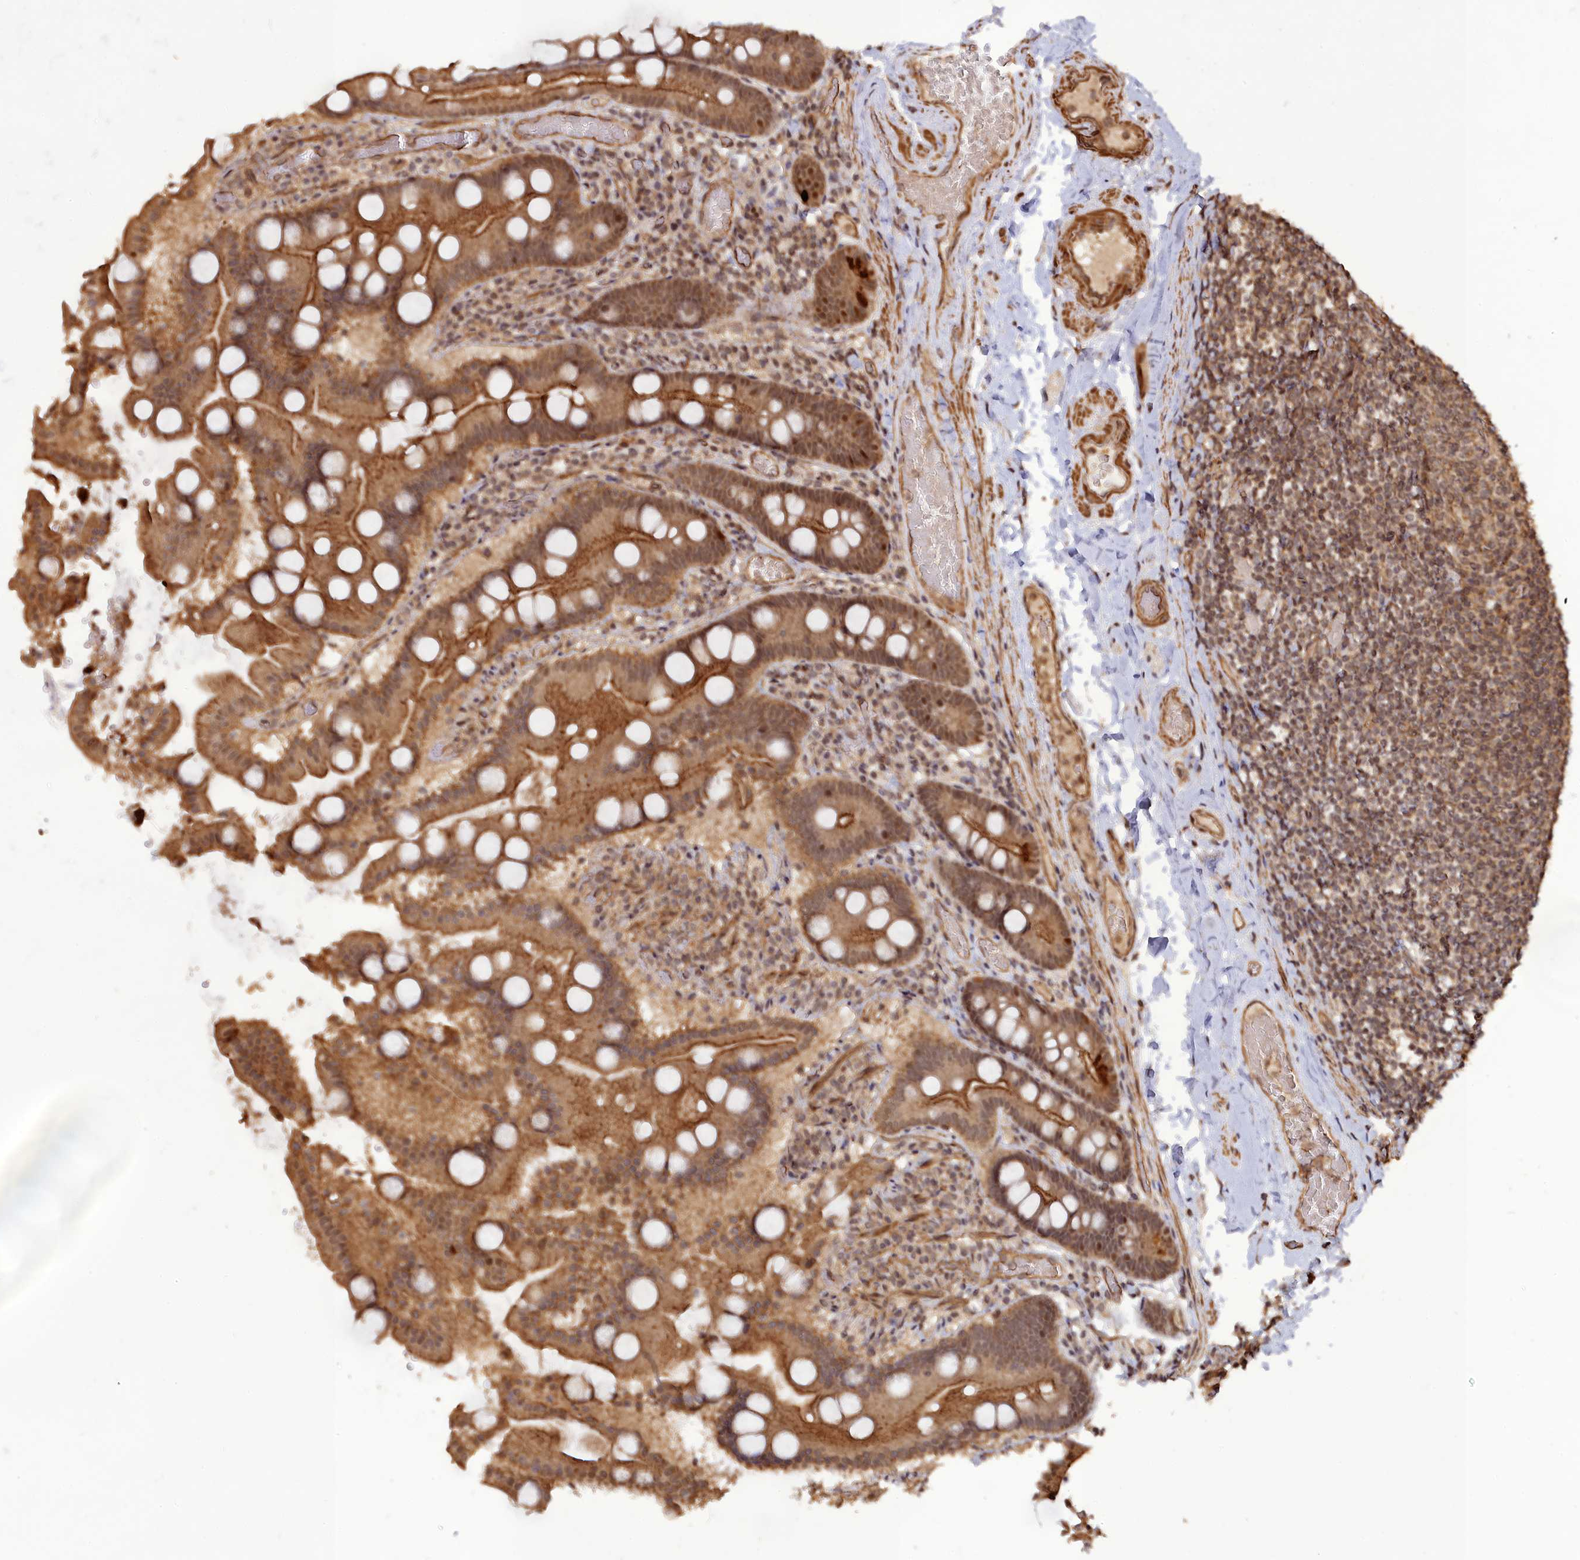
{"staining": {"intensity": "moderate", "quantity": ">75%", "location": "cytoplasmic/membranous"}, "tissue": "duodenum", "cell_type": "Glandular cells", "image_type": "normal", "snomed": [{"axis": "morphology", "description": "Normal tissue, NOS"}, {"axis": "topography", "description": "Duodenum"}], "caption": "Immunohistochemistry of benign human duodenum displays medium levels of moderate cytoplasmic/membranous staining in approximately >75% of glandular cells.", "gene": "CCDC174", "patient": {"sex": "male", "age": 55}}